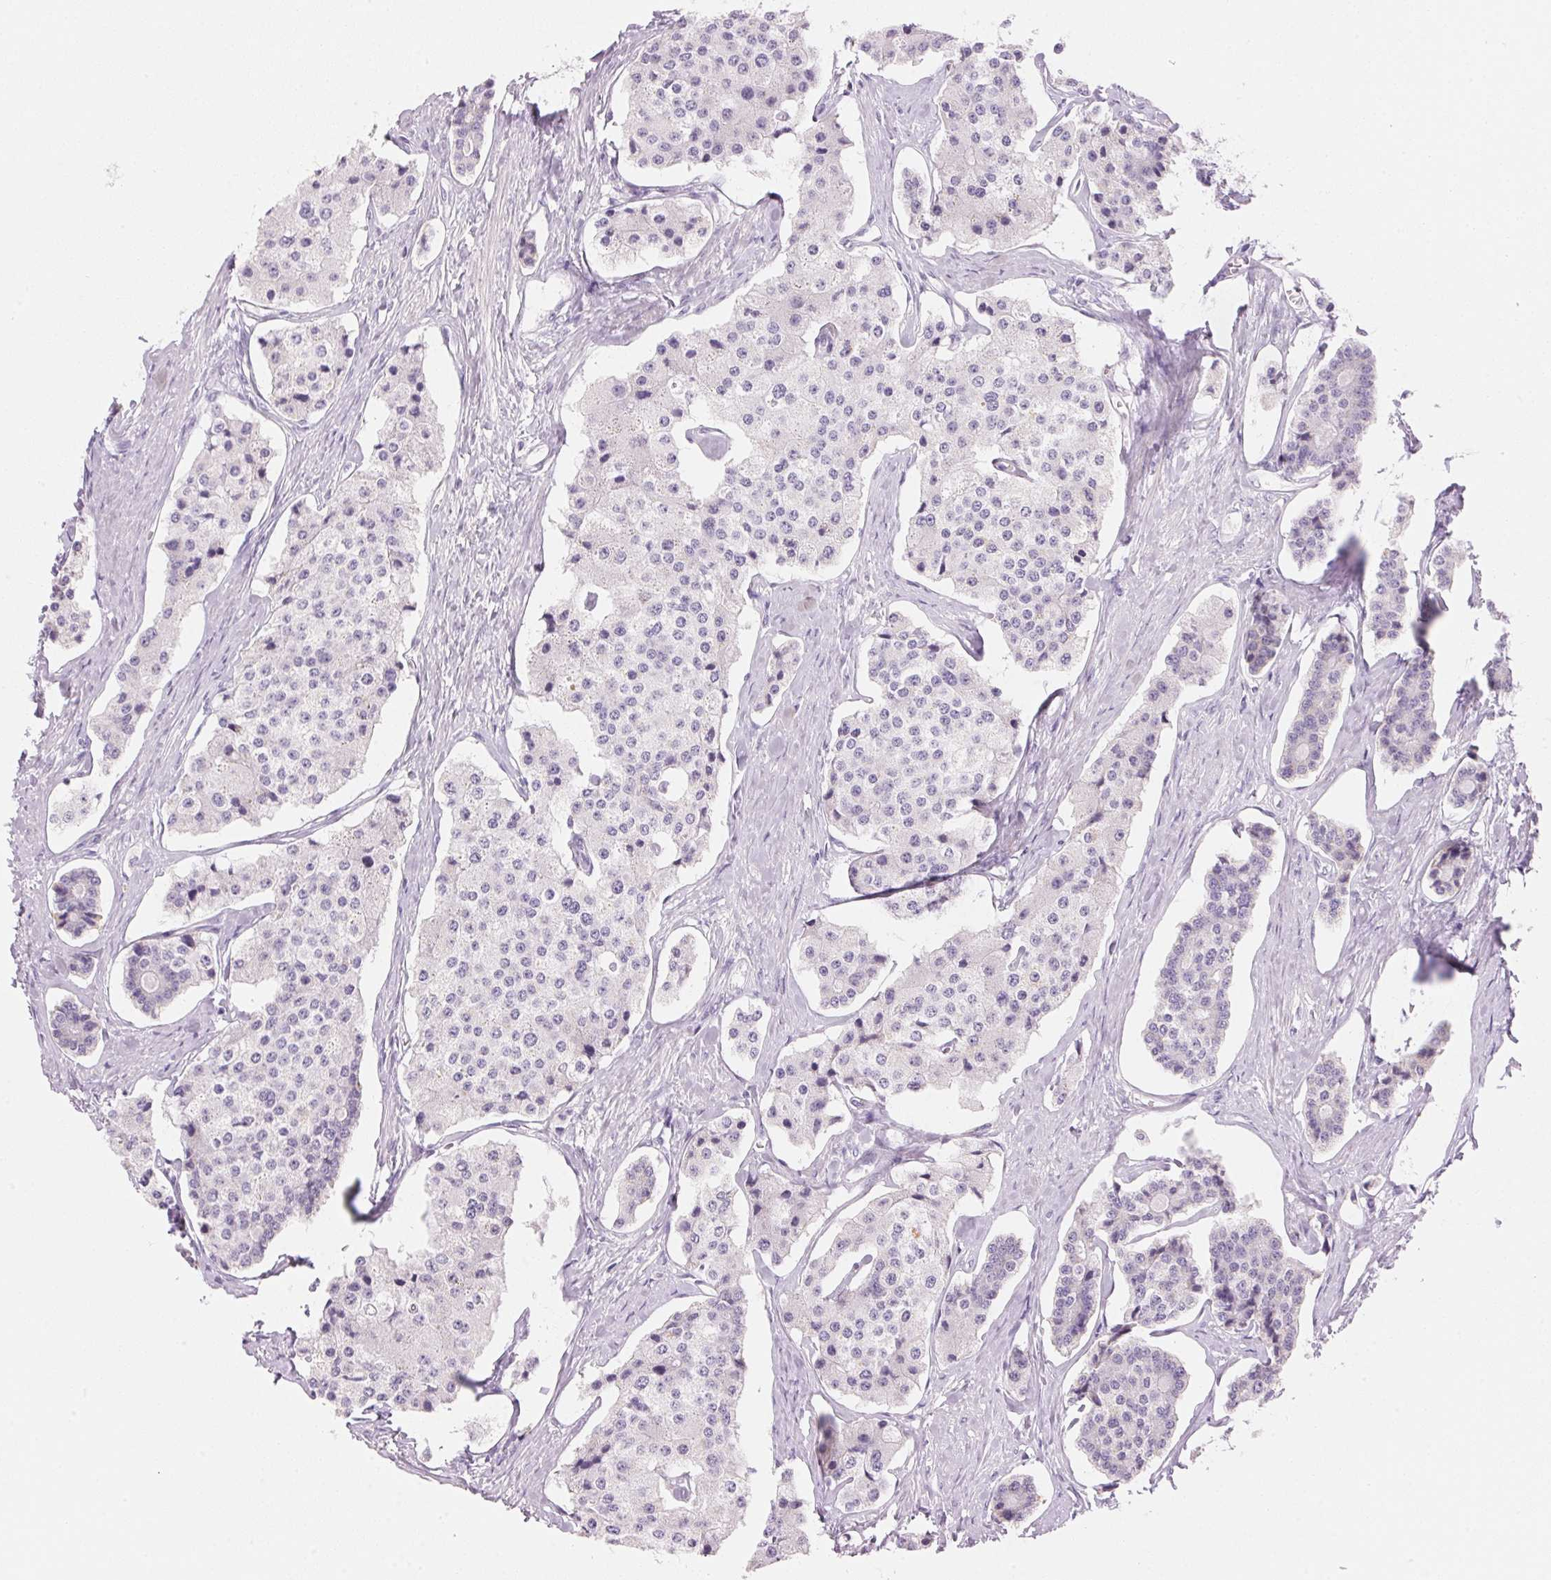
{"staining": {"intensity": "negative", "quantity": "none", "location": "none"}, "tissue": "carcinoid", "cell_type": "Tumor cells", "image_type": "cancer", "snomed": [{"axis": "morphology", "description": "Carcinoid, malignant, NOS"}, {"axis": "topography", "description": "Small intestine"}], "caption": "Tumor cells show no significant protein positivity in malignant carcinoid. The staining was performed using DAB (3,3'-diaminobenzidine) to visualize the protein expression in brown, while the nuclei were stained in blue with hematoxylin (Magnification: 20x).", "gene": "CYP11B1", "patient": {"sex": "female", "age": 65}}